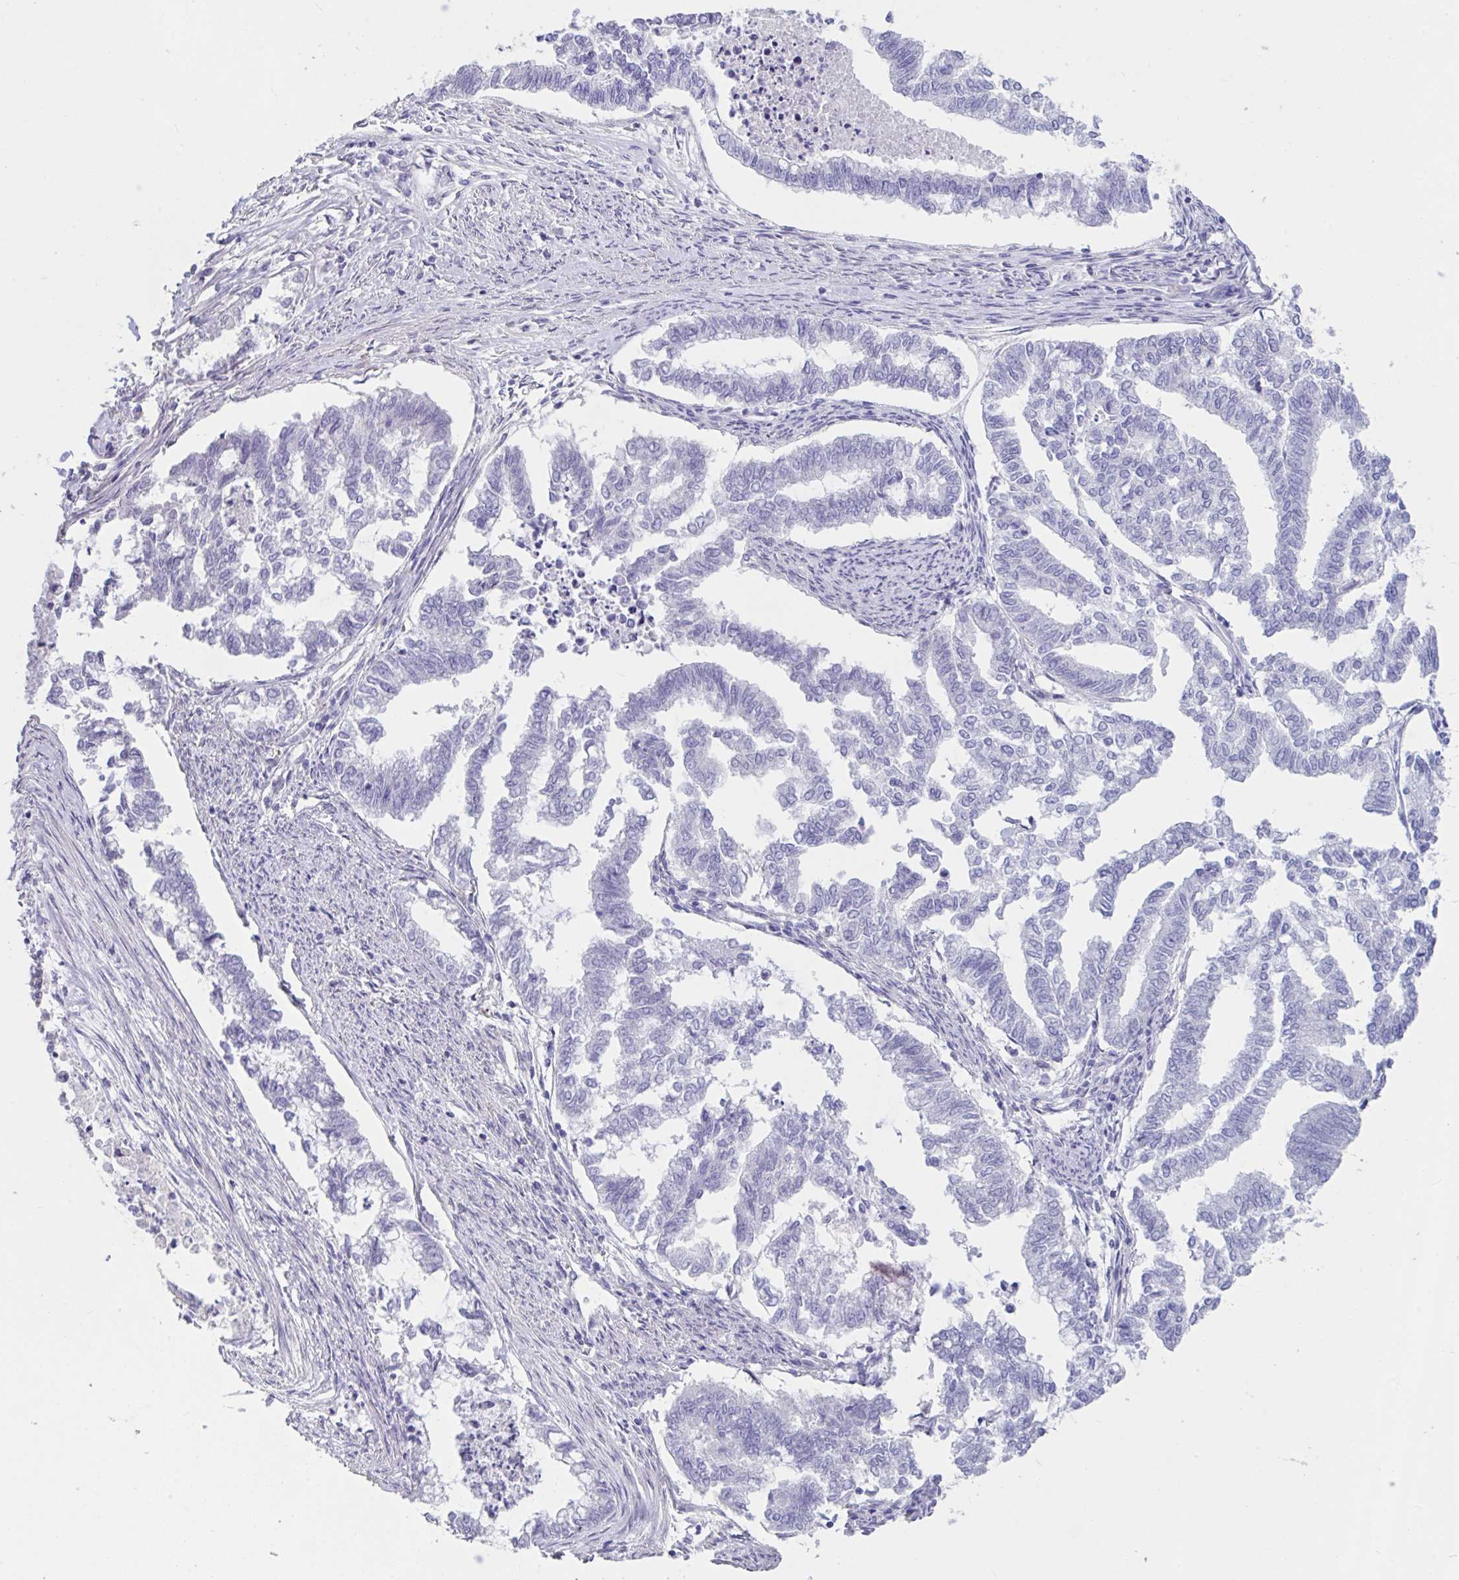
{"staining": {"intensity": "negative", "quantity": "none", "location": "none"}, "tissue": "endometrial cancer", "cell_type": "Tumor cells", "image_type": "cancer", "snomed": [{"axis": "morphology", "description": "Adenocarcinoma, NOS"}, {"axis": "topography", "description": "Endometrium"}], "caption": "An image of human adenocarcinoma (endometrial) is negative for staining in tumor cells.", "gene": "TNNC1", "patient": {"sex": "female", "age": 79}}